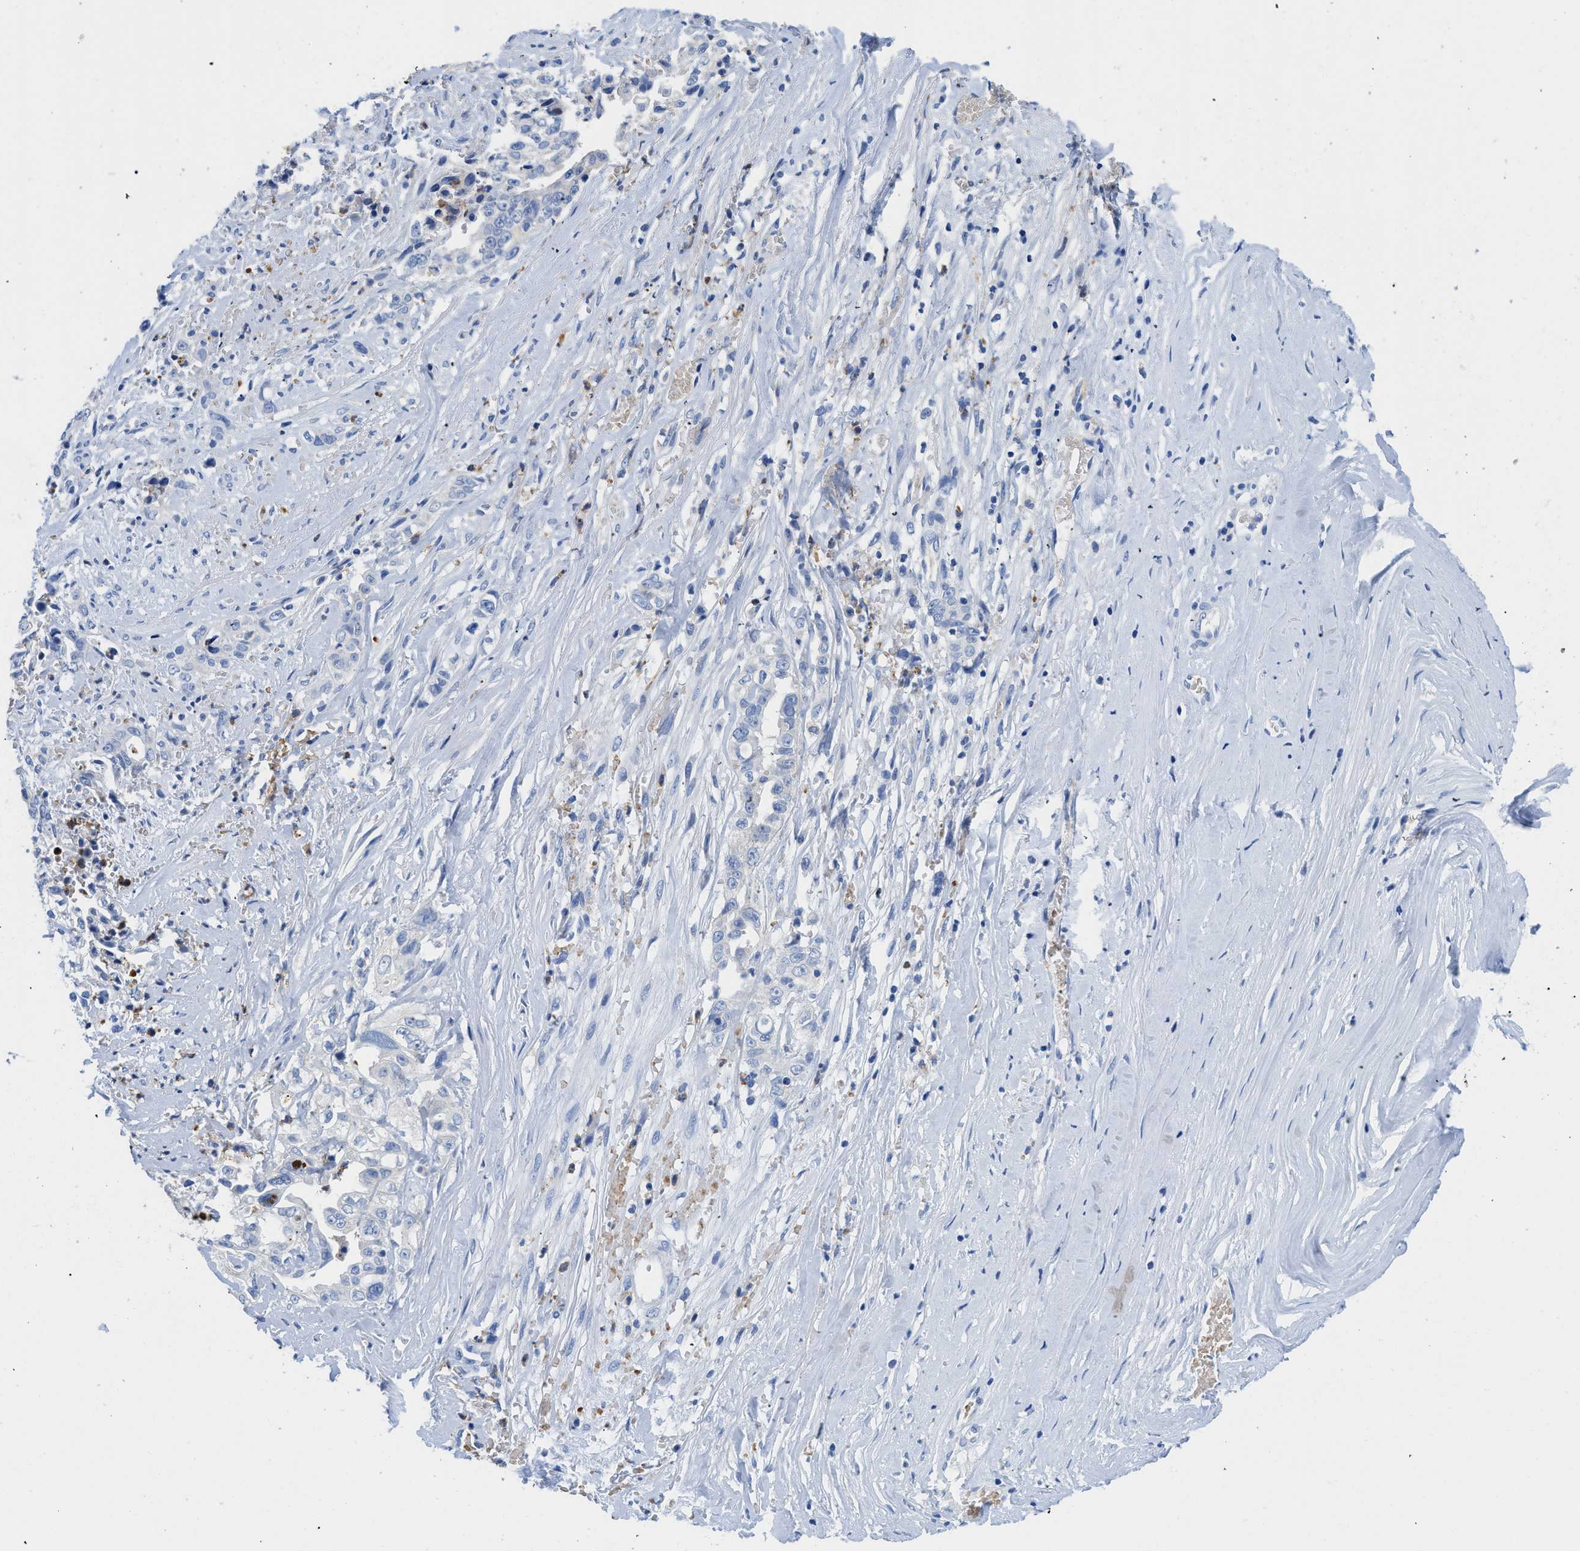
{"staining": {"intensity": "negative", "quantity": "none", "location": "none"}, "tissue": "liver cancer", "cell_type": "Tumor cells", "image_type": "cancer", "snomed": [{"axis": "morphology", "description": "Cholangiocarcinoma"}, {"axis": "topography", "description": "Liver"}], "caption": "Liver cancer stained for a protein using IHC exhibits no positivity tumor cells.", "gene": "NEB", "patient": {"sex": "female", "age": 70}}